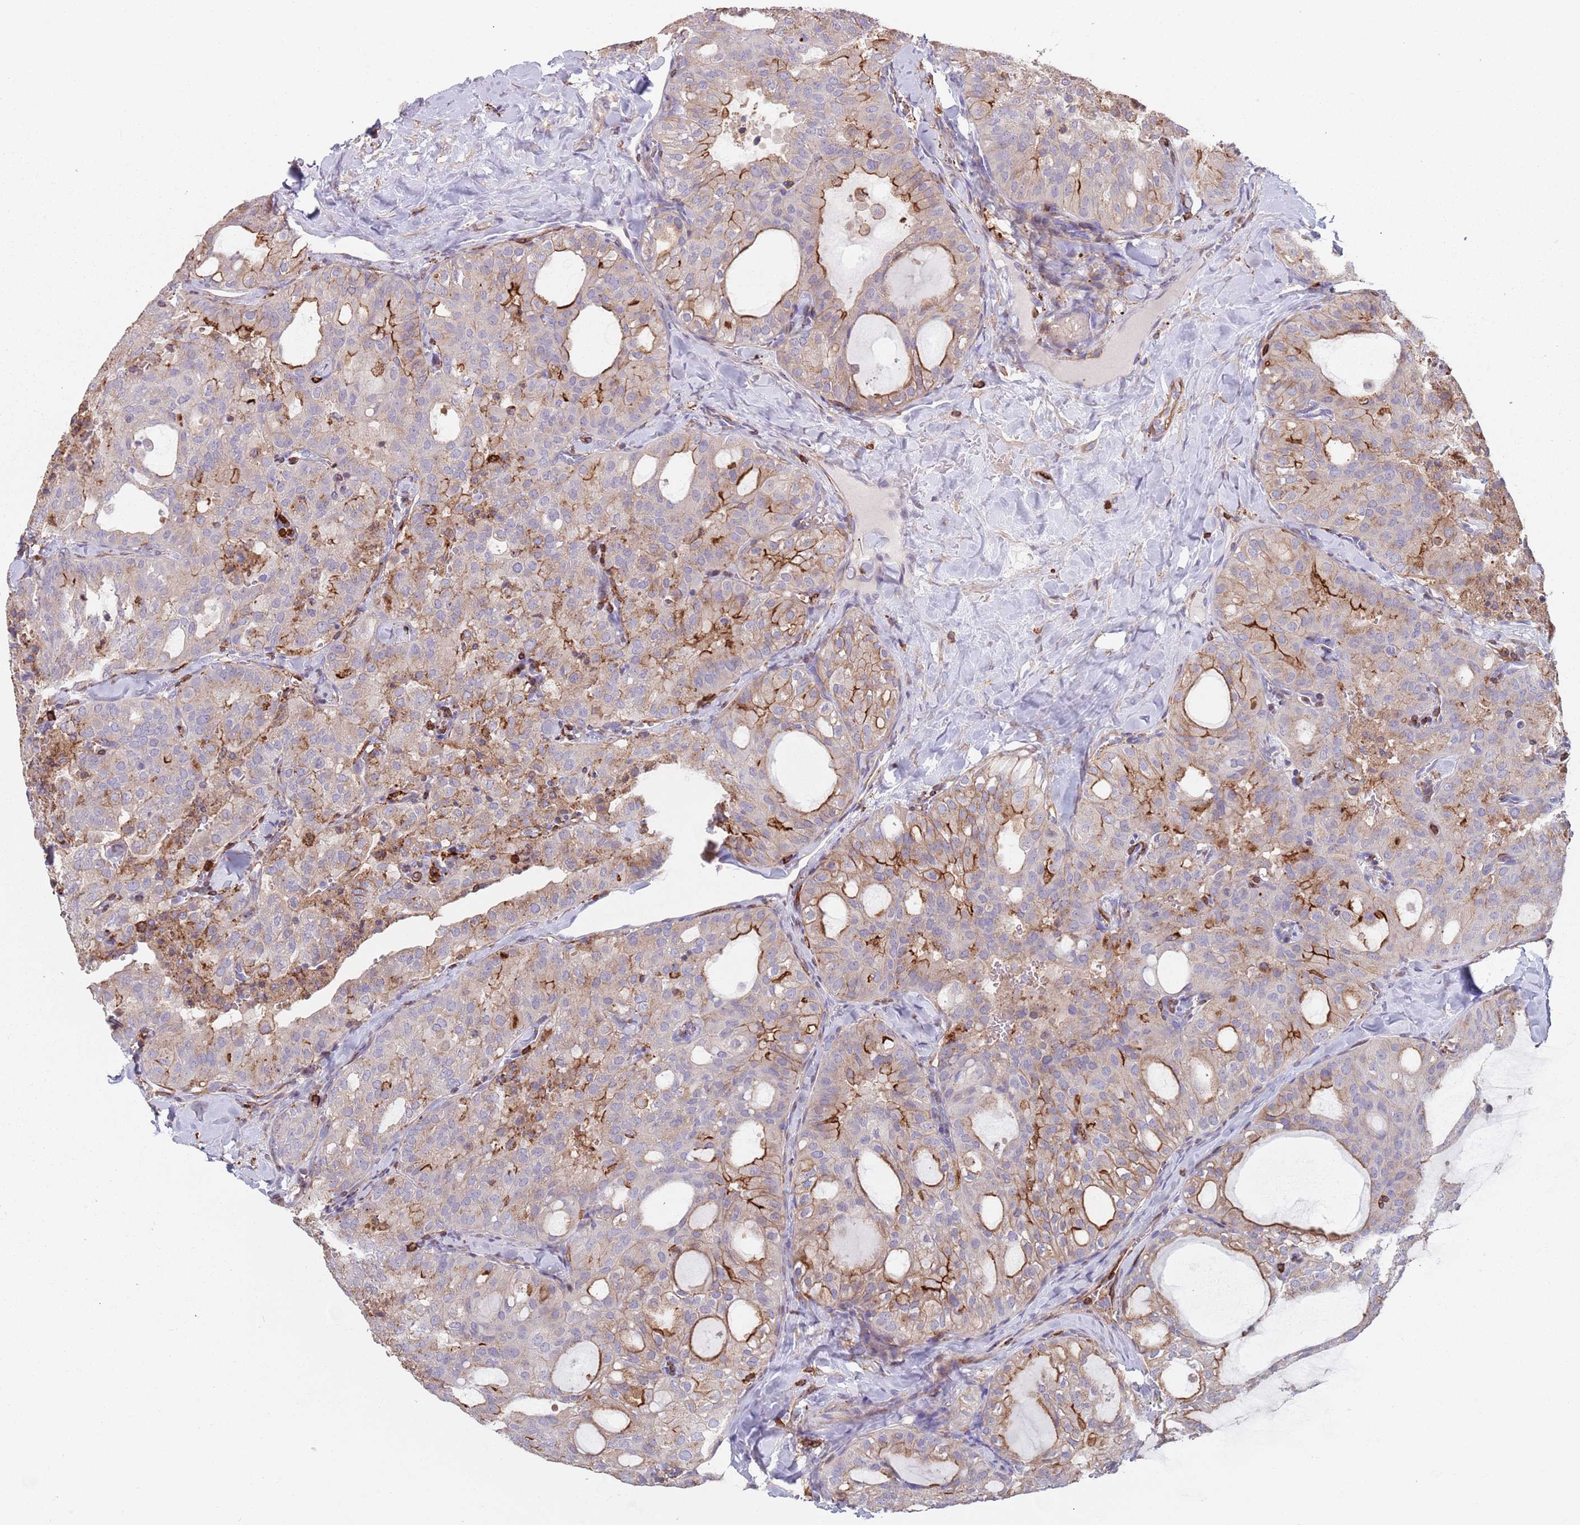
{"staining": {"intensity": "moderate", "quantity": "<25%", "location": "cytoplasmic/membranous"}, "tissue": "thyroid cancer", "cell_type": "Tumor cells", "image_type": "cancer", "snomed": [{"axis": "morphology", "description": "Follicular adenoma carcinoma, NOS"}, {"axis": "topography", "description": "Thyroid gland"}], "caption": "A brown stain highlights moderate cytoplasmic/membranous expression of a protein in follicular adenoma carcinoma (thyroid) tumor cells. (Stains: DAB in brown, nuclei in blue, Microscopy: brightfield microscopy at high magnification).", "gene": "RNF144A", "patient": {"sex": "male", "age": 75}}